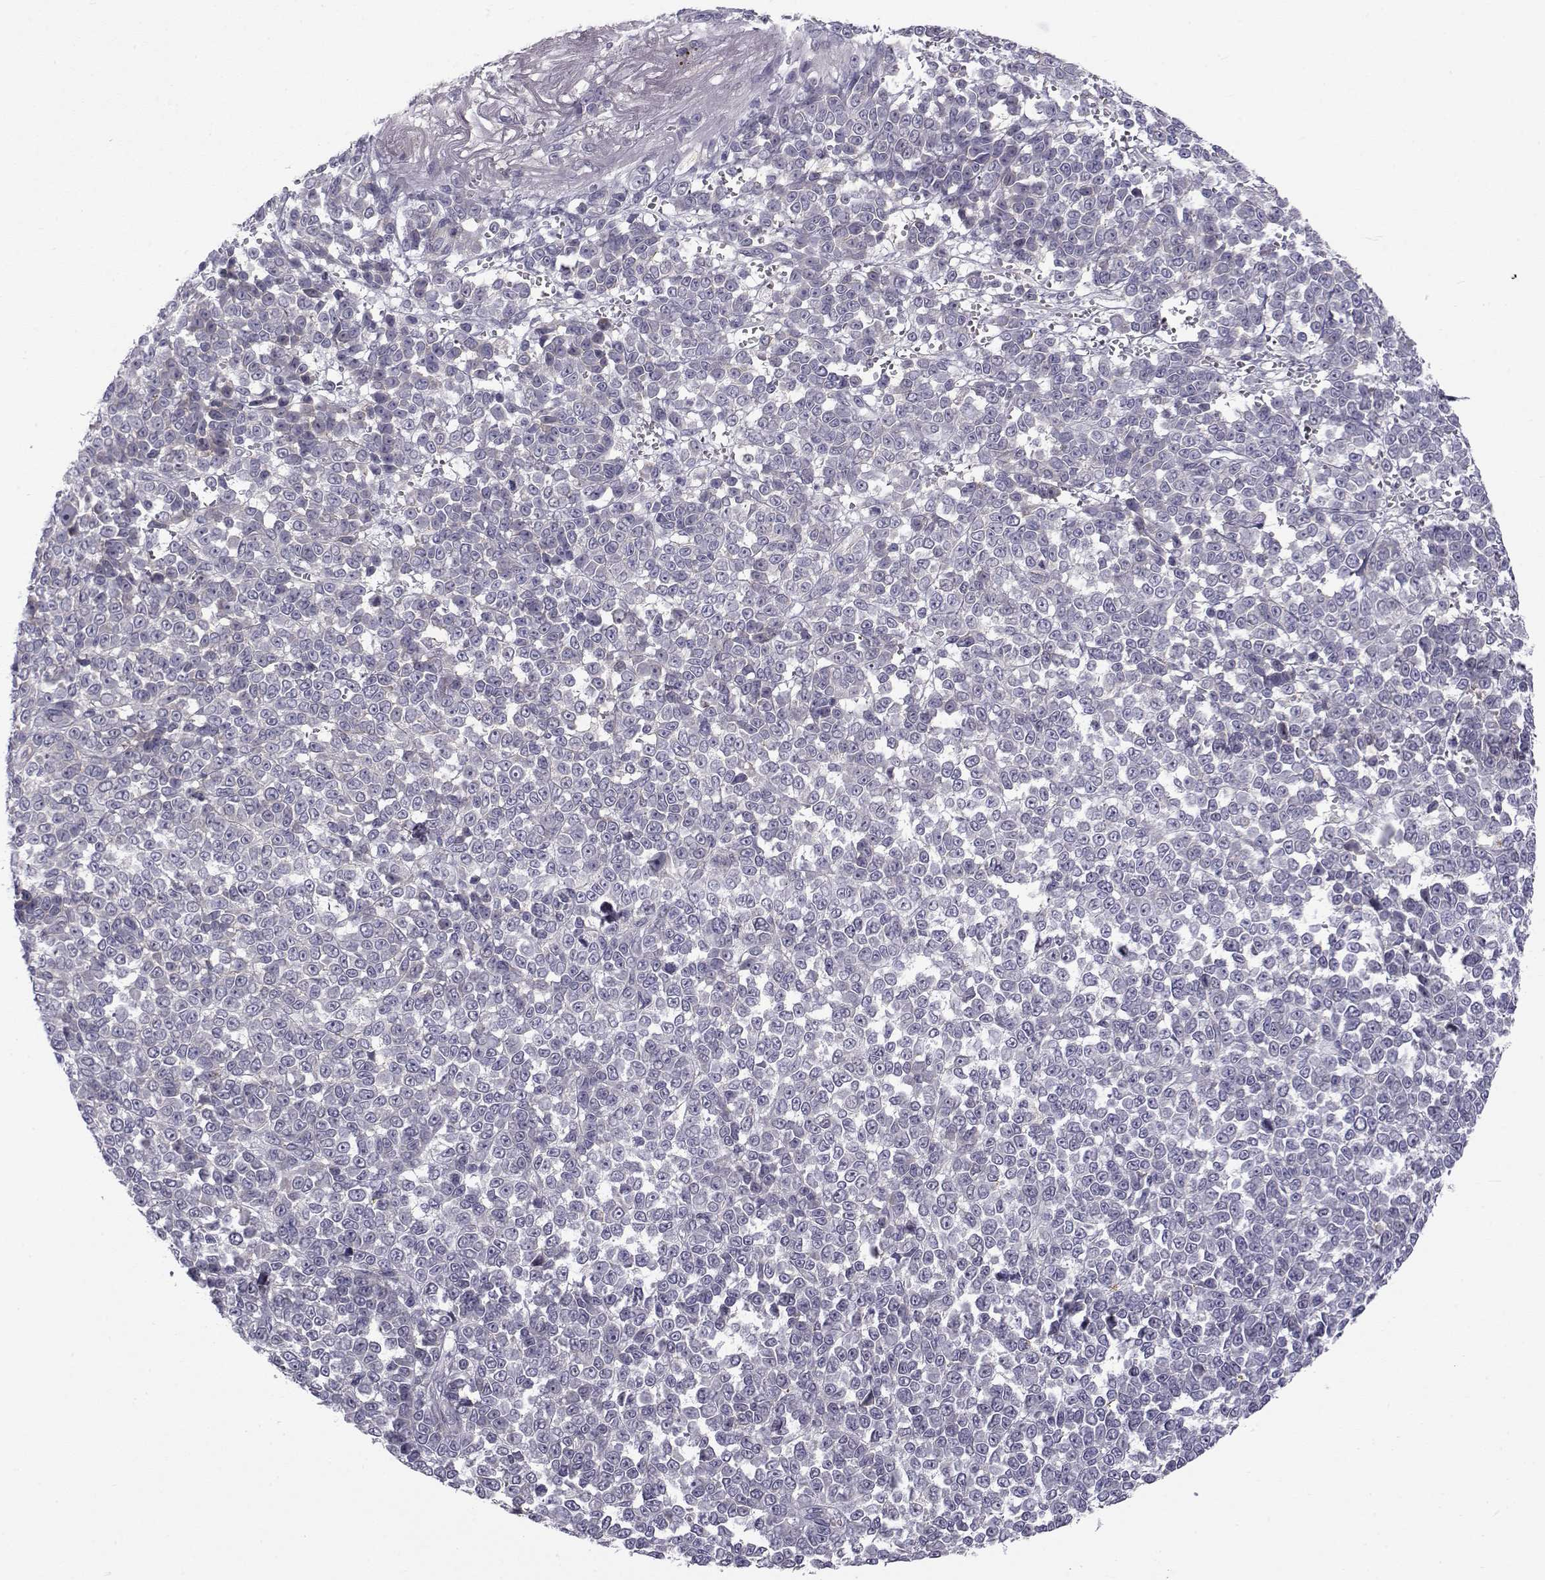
{"staining": {"intensity": "negative", "quantity": "none", "location": "none"}, "tissue": "melanoma", "cell_type": "Tumor cells", "image_type": "cancer", "snomed": [{"axis": "morphology", "description": "Malignant melanoma, NOS"}, {"axis": "topography", "description": "Skin"}], "caption": "This is an immunohistochemistry histopathology image of human melanoma. There is no positivity in tumor cells.", "gene": "LRRC27", "patient": {"sex": "female", "age": 95}}